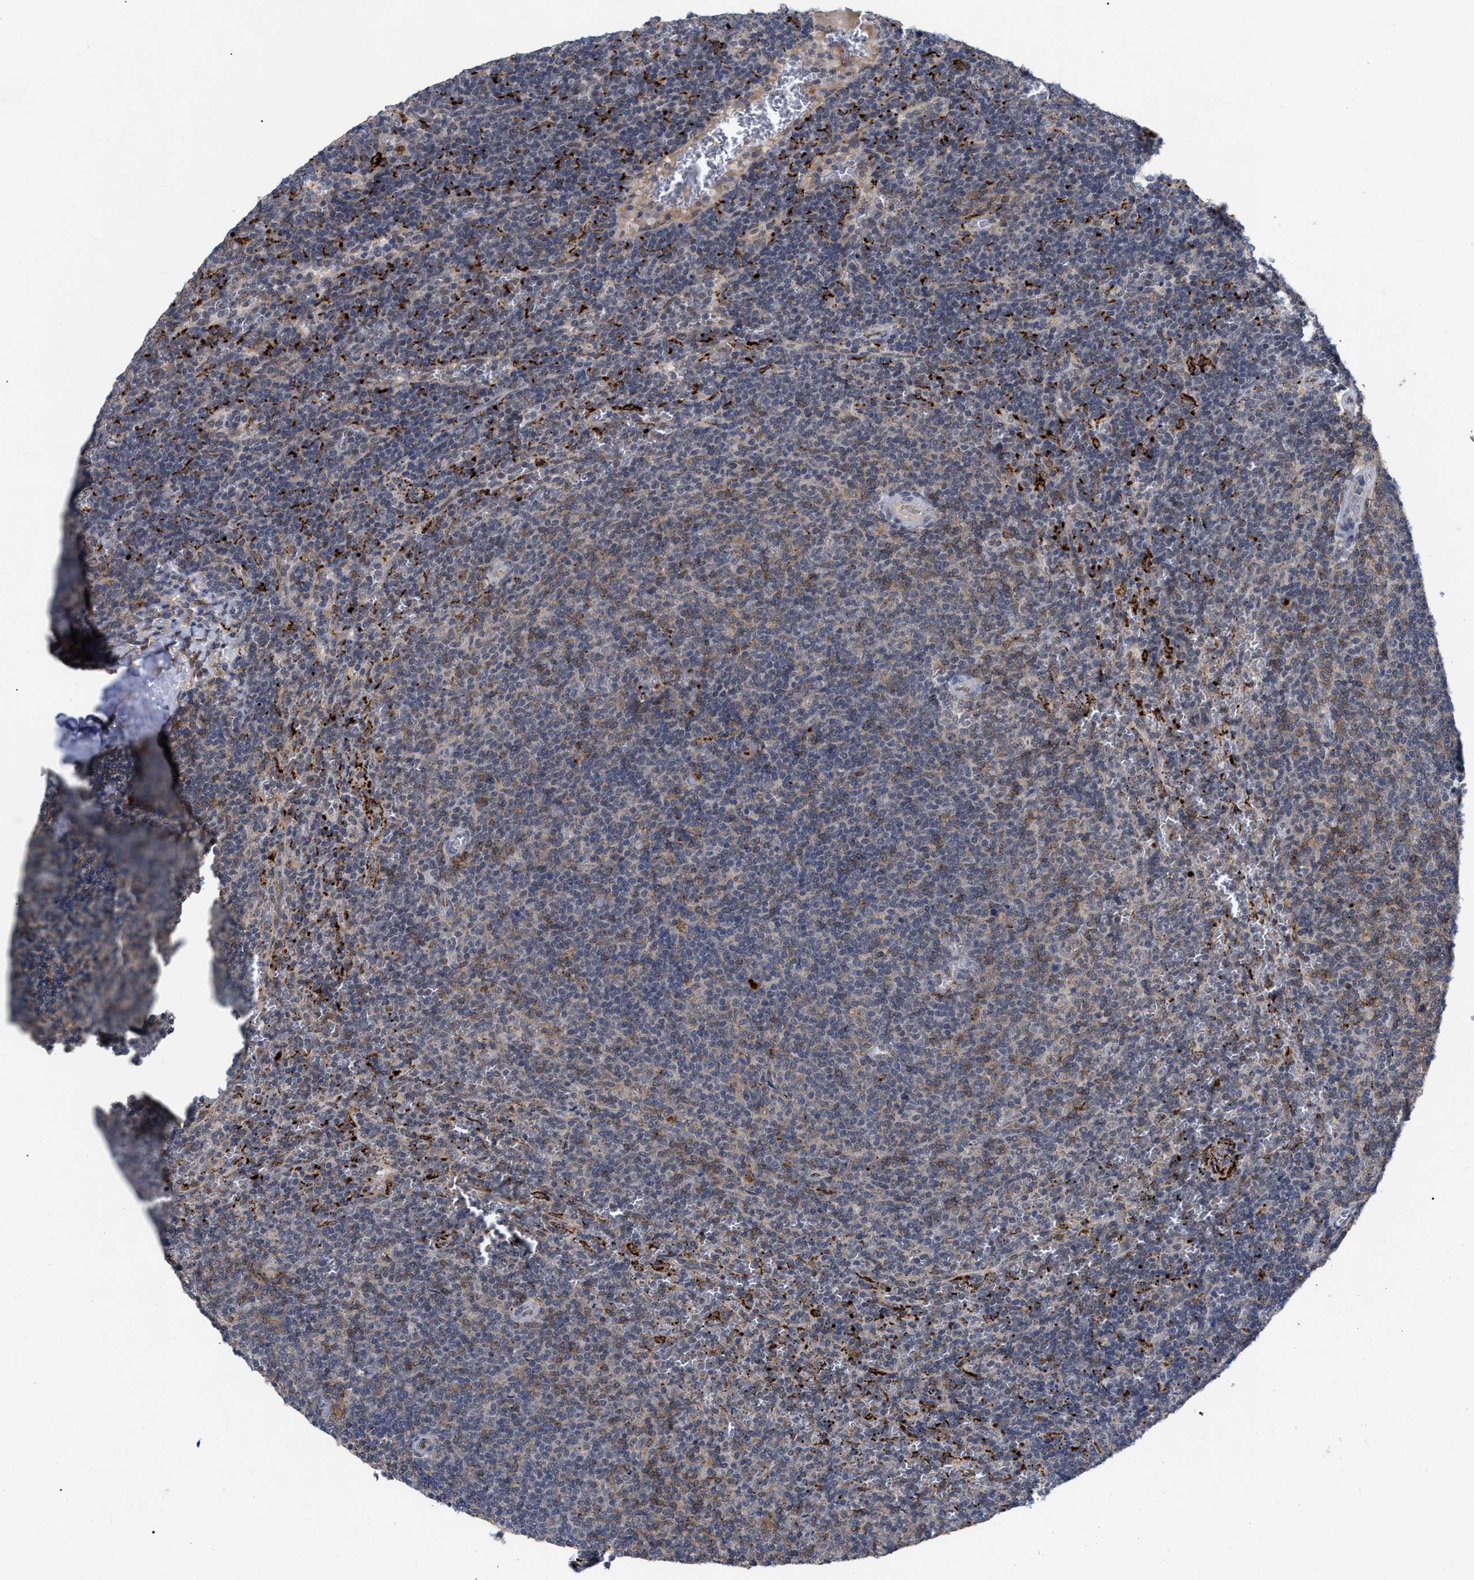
{"staining": {"intensity": "weak", "quantity": "25%-75%", "location": "cytoplasmic/membranous"}, "tissue": "lymphoma", "cell_type": "Tumor cells", "image_type": "cancer", "snomed": [{"axis": "morphology", "description": "Malignant lymphoma, non-Hodgkin's type, Low grade"}, {"axis": "topography", "description": "Spleen"}], "caption": "This is a histology image of immunohistochemistry staining of lymphoma, which shows weak staining in the cytoplasmic/membranous of tumor cells.", "gene": "UPF1", "patient": {"sex": "female", "age": 50}}